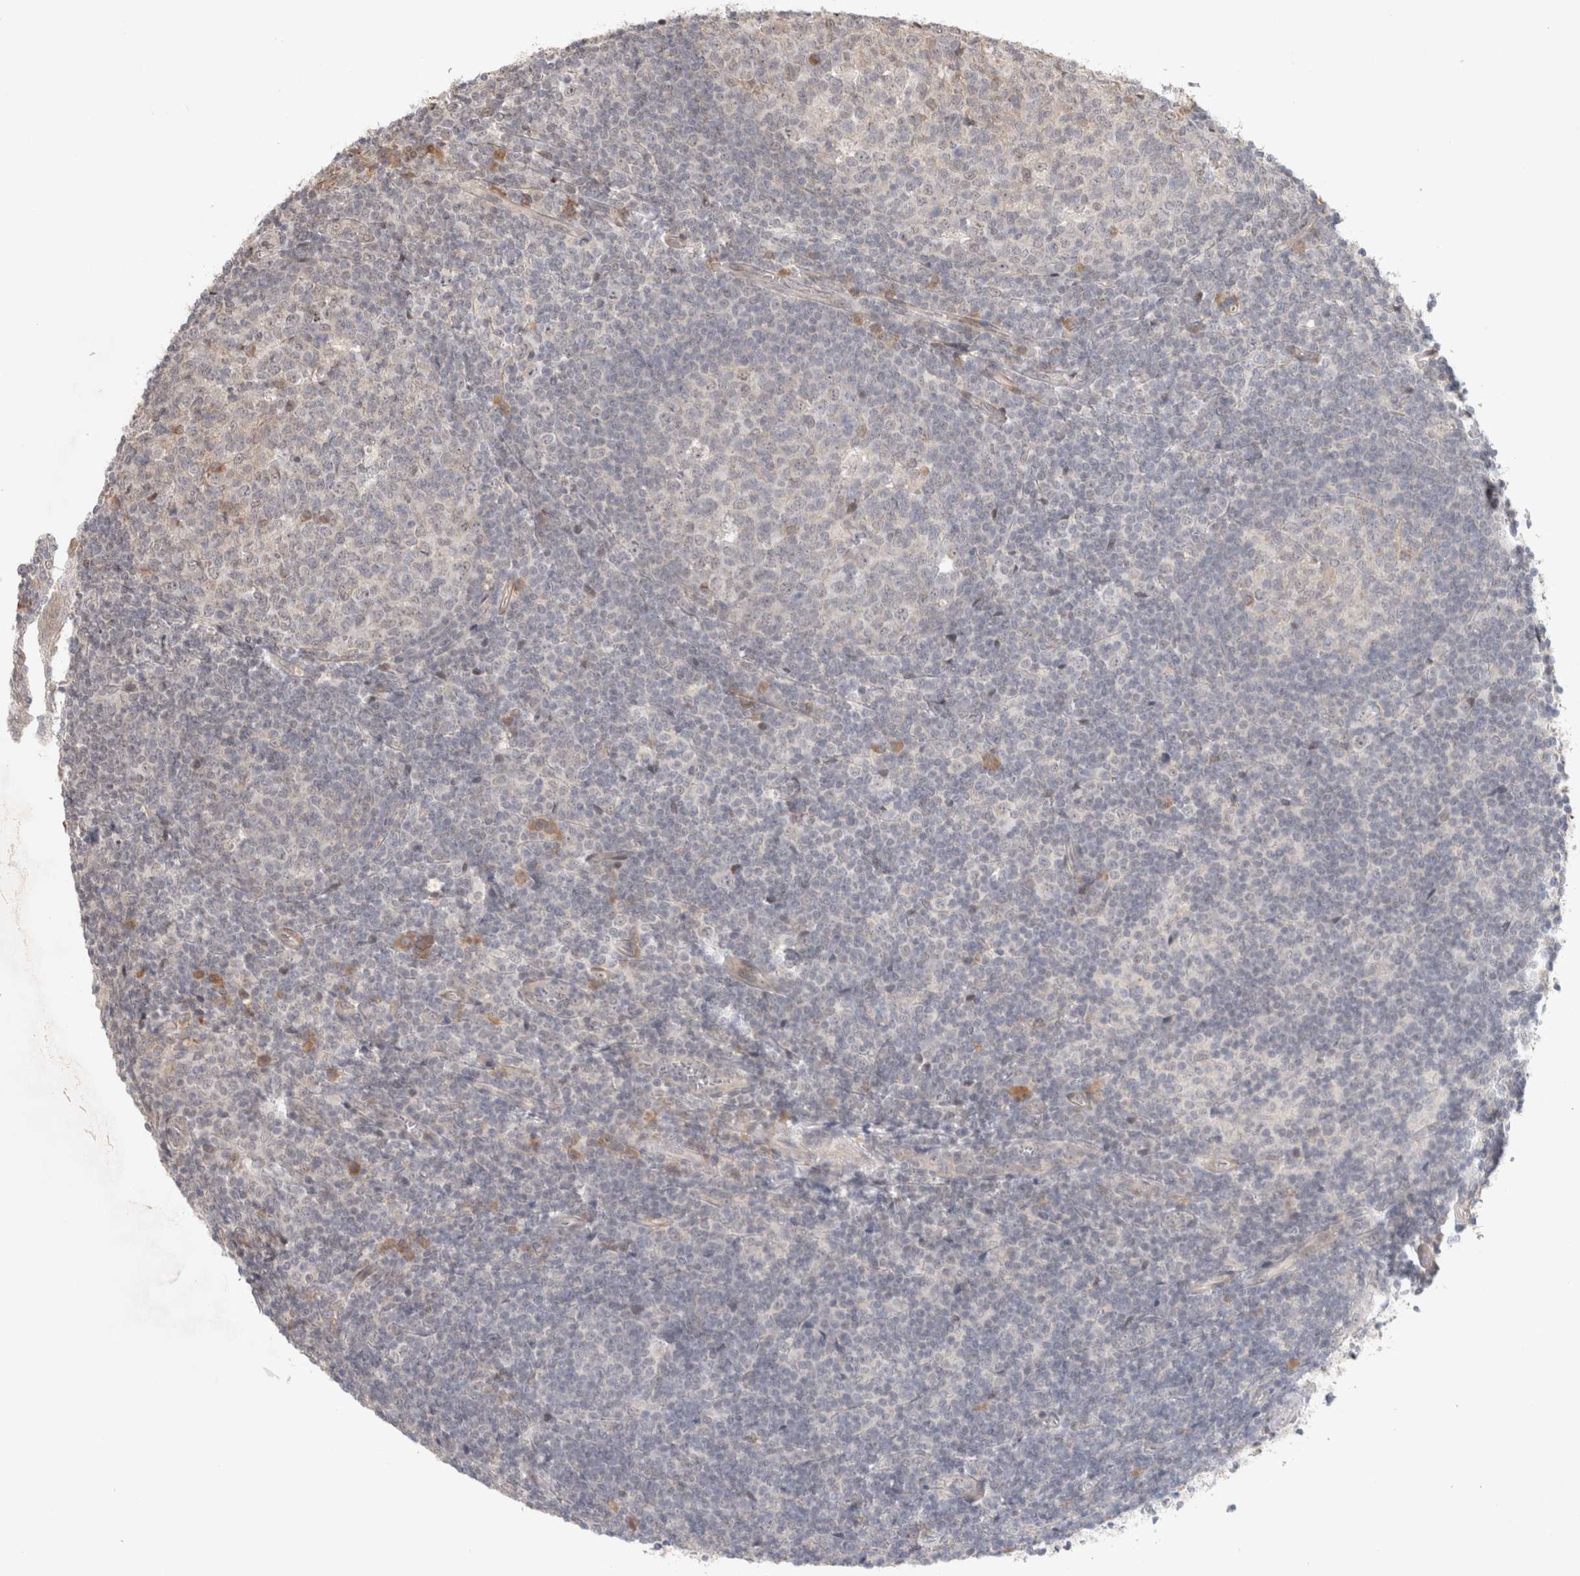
{"staining": {"intensity": "weak", "quantity": "<25%", "location": "nuclear"}, "tissue": "tonsil", "cell_type": "Germinal center cells", "image_type": "normal", "snomed": [{"axis": "morphology", "description": "Normal tissue, NOS"}, {"axis": "topography", "description": "Tonsil"}], "caption": "This is a micrograph of immunohistochemistry (IHC) staining of normal tonsil, which shows no staining in germinal center cells.", "gene": "SYDE2", "patient": {"sex": "male", "age": 37}}